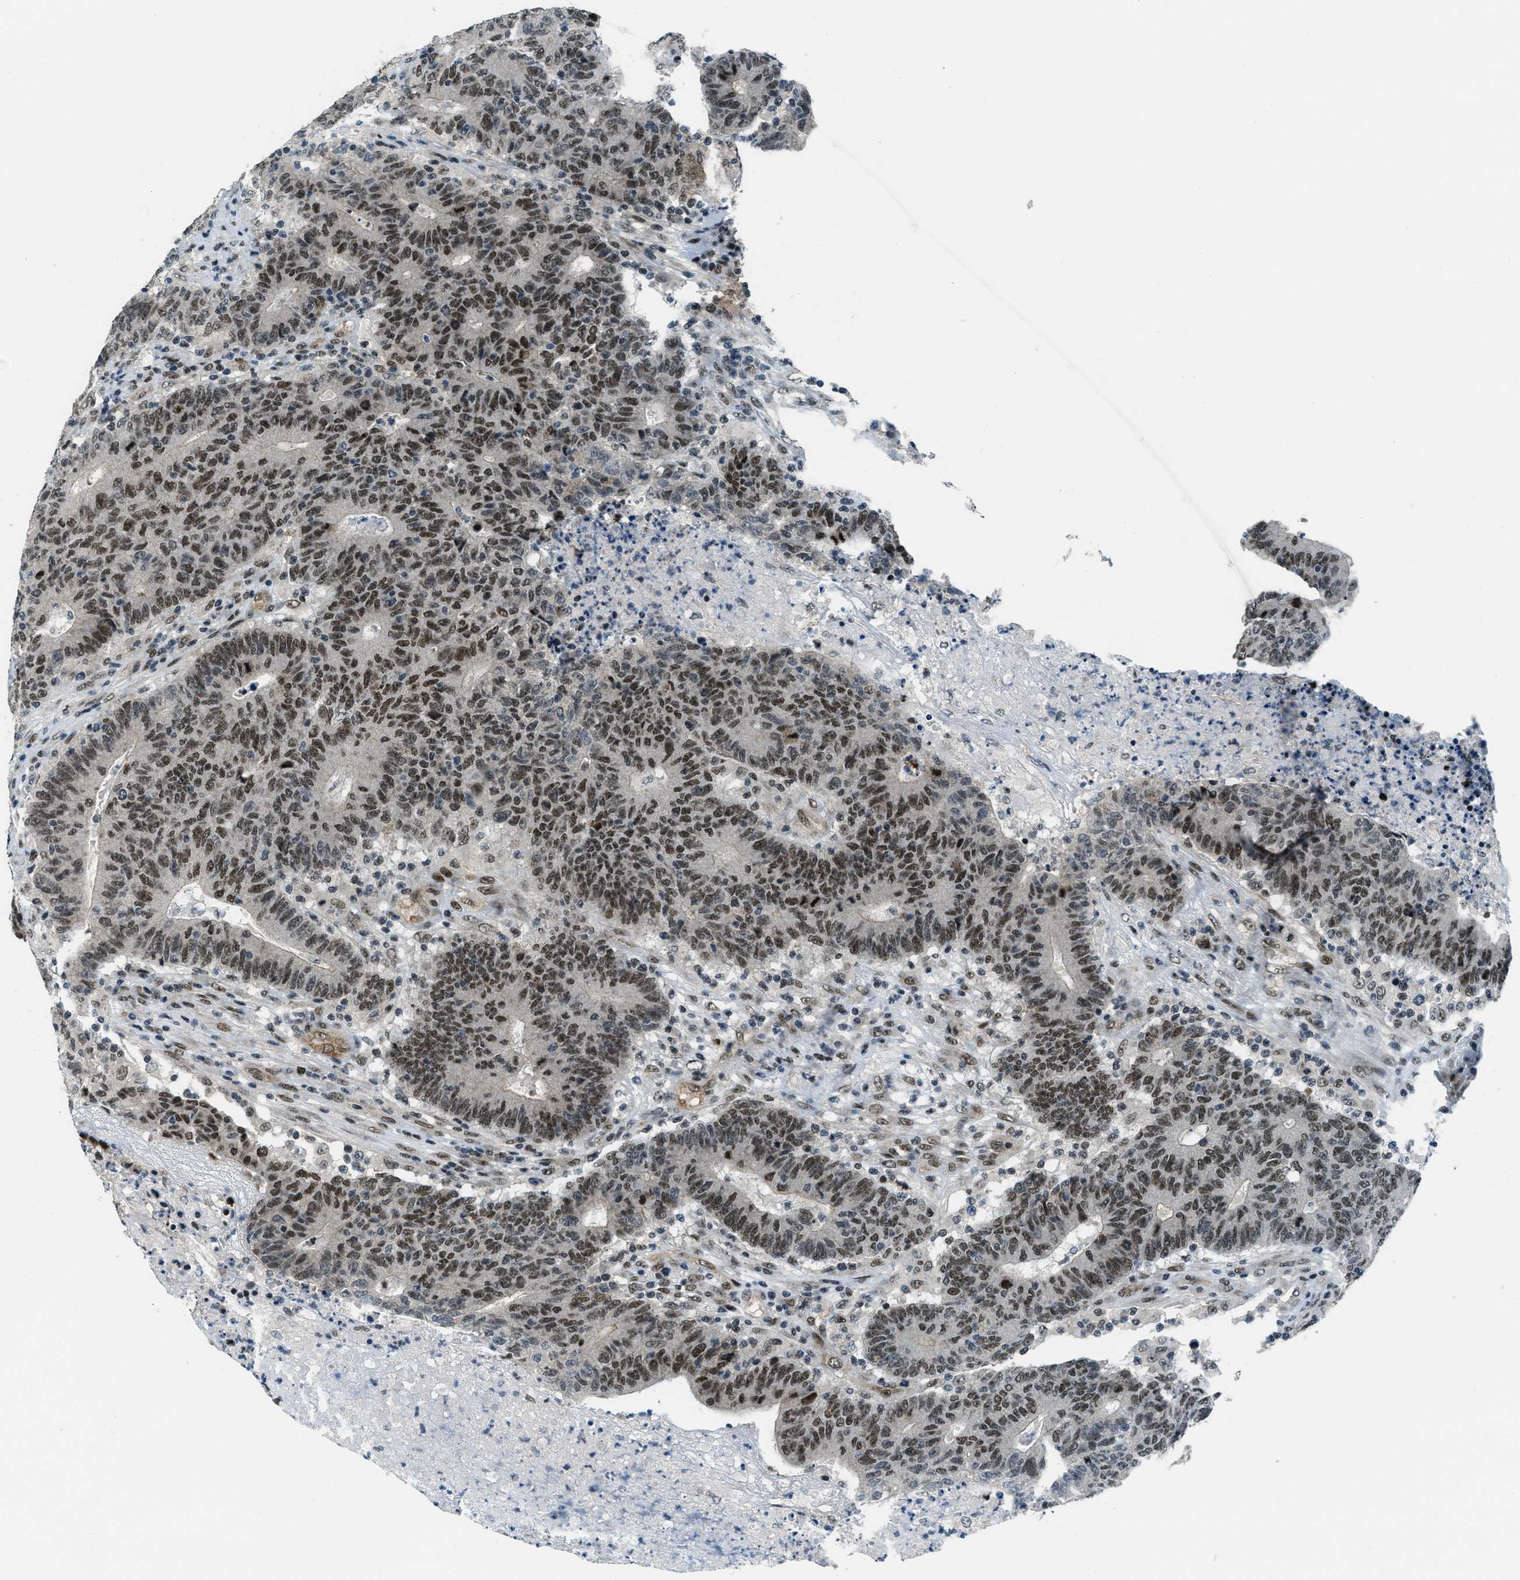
{"staining": {"intensity": "moderate", "quantity": ">75%", "location": "nuclear"}, "tissue": "colorectal cancer", "cell_type": "Tumor cells", "image_type": "cancer", "snomed": [{"axis": "morphology", "description": "Normal tissue, NOS"}, {"axis": "morphology", "description": "Adenocarcinoma, NOS"}, {"axis": "topography", "description": "Colon"}], "caption": "DAB immunohistochemical staining of human colorectal adenocarcinoma shows moderate nuclear protein positivity in about >75% of tumor cells.", "gene": "KLF6", "patient": {"sex": "female", "age": 75}}